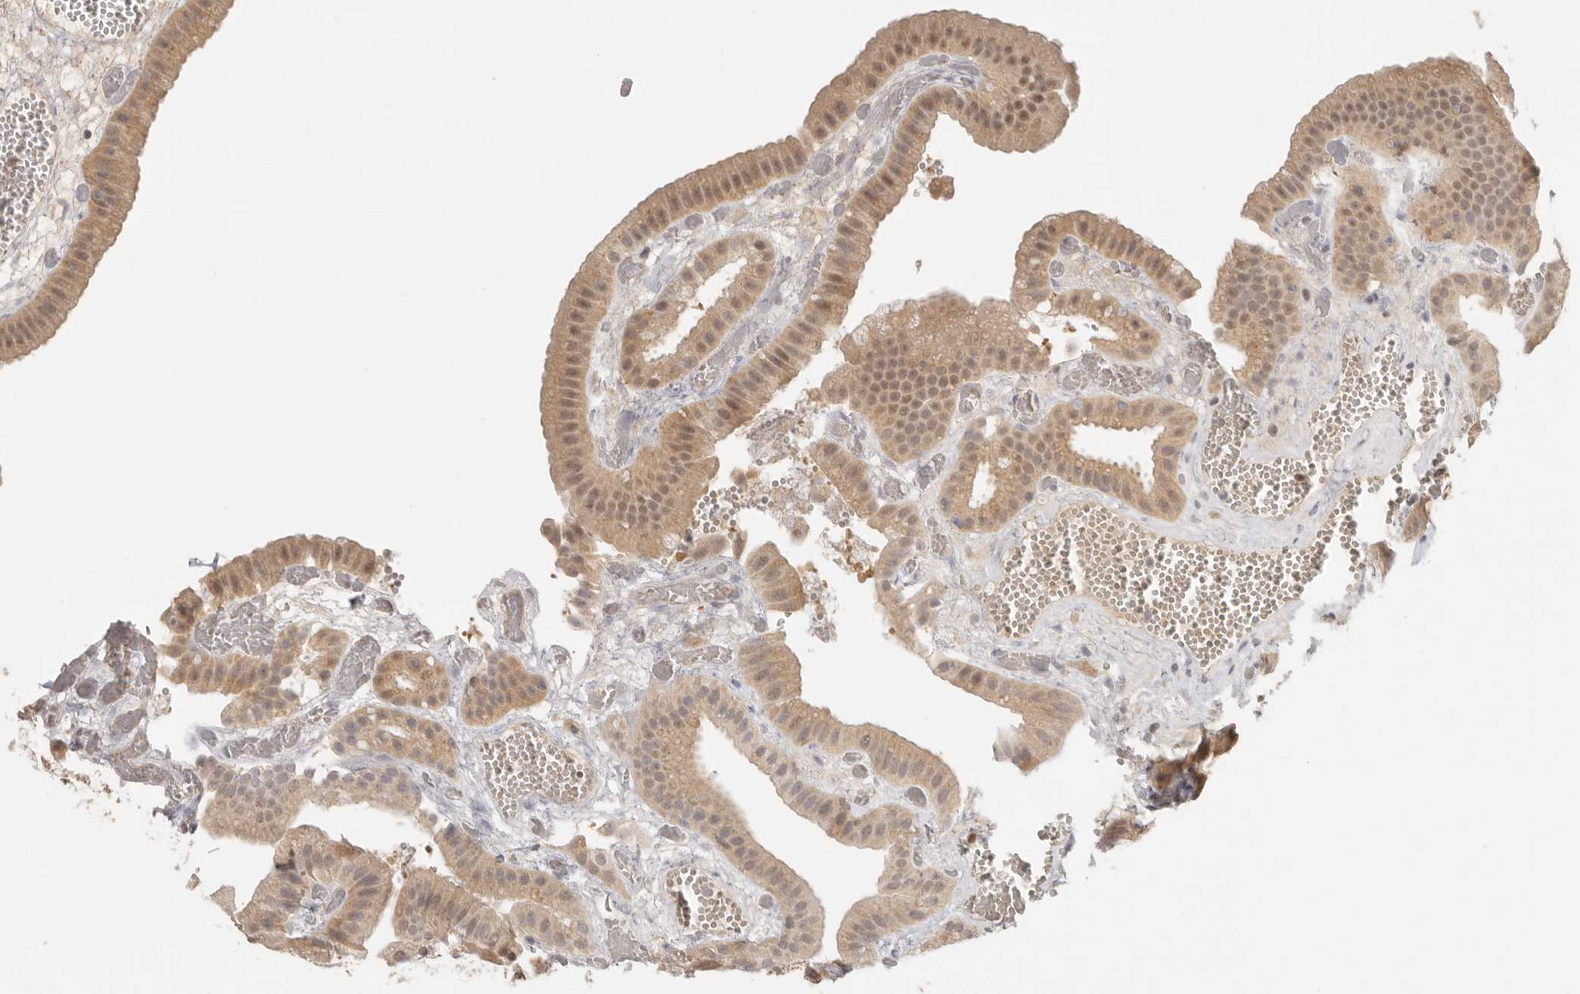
{"staining": {"intensity": "moderate", "quantity": ">75%", "location": "cytoplasmic/membranous"}, "tissue": "gallbladder", "cell_type": "Glandular cells", "image_type": "normal", "snomed": [{"axis": "morphology", "description": "Normal tissue, NOS"}, {"axis": "topography", "description": "Gallbladder"}], "caption": "Immunohistochemistry (IHC) image of benign human gallbladder stained for a protein (brown), which reveals medium levels of moderate cytoplasmic/membranous staining in about >75% of glandular cells.", "gene": "PSMA5", "patient": {"sex": "female", "age": 64}}